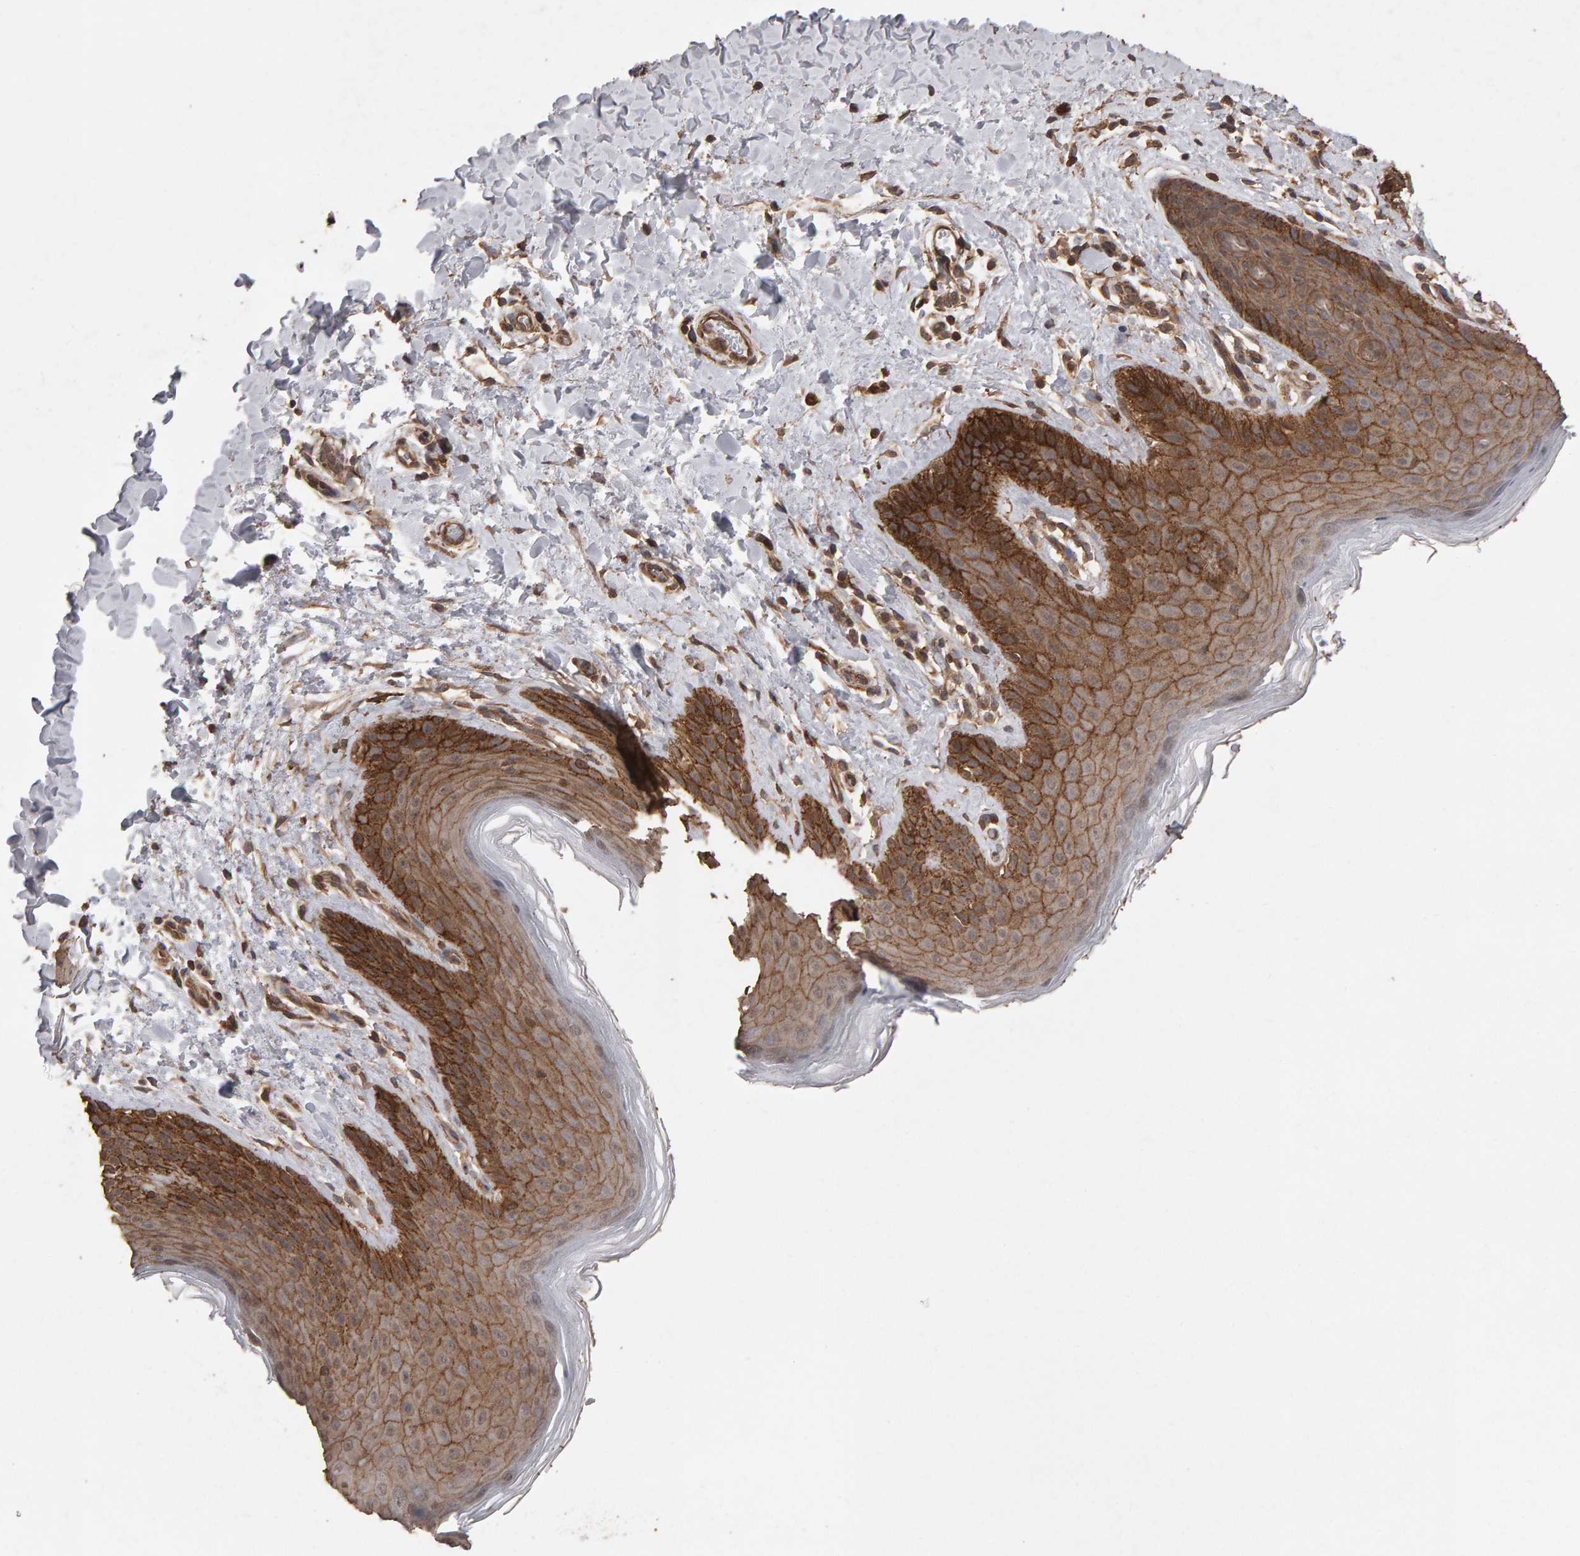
{"staining": {"intensity": "strong", "quantity": ">75%", "location": "cytoplasmic/membranous"}, "tissue": "skin", "cell_type": "Epidermal cells", "image_type": "normal", "snomed": [{"axis": "morphology", "description": "Normal tissue, NOS"}, {"axis": "topography", "description": "Anal"}, {"axis": "topography", "description": "Peripheral nerve tissue"}], "caption": "Strong cytoplasmic/membranous protein expression is present in approximately >75% of epidermal cells in skin. (DAB (3,3'-diaminobenzidine) IHC, brown staining for protein, blue staining for nuclei).", "gene": "SCRIB", "patient": {"sex": "male", "age": 44}}